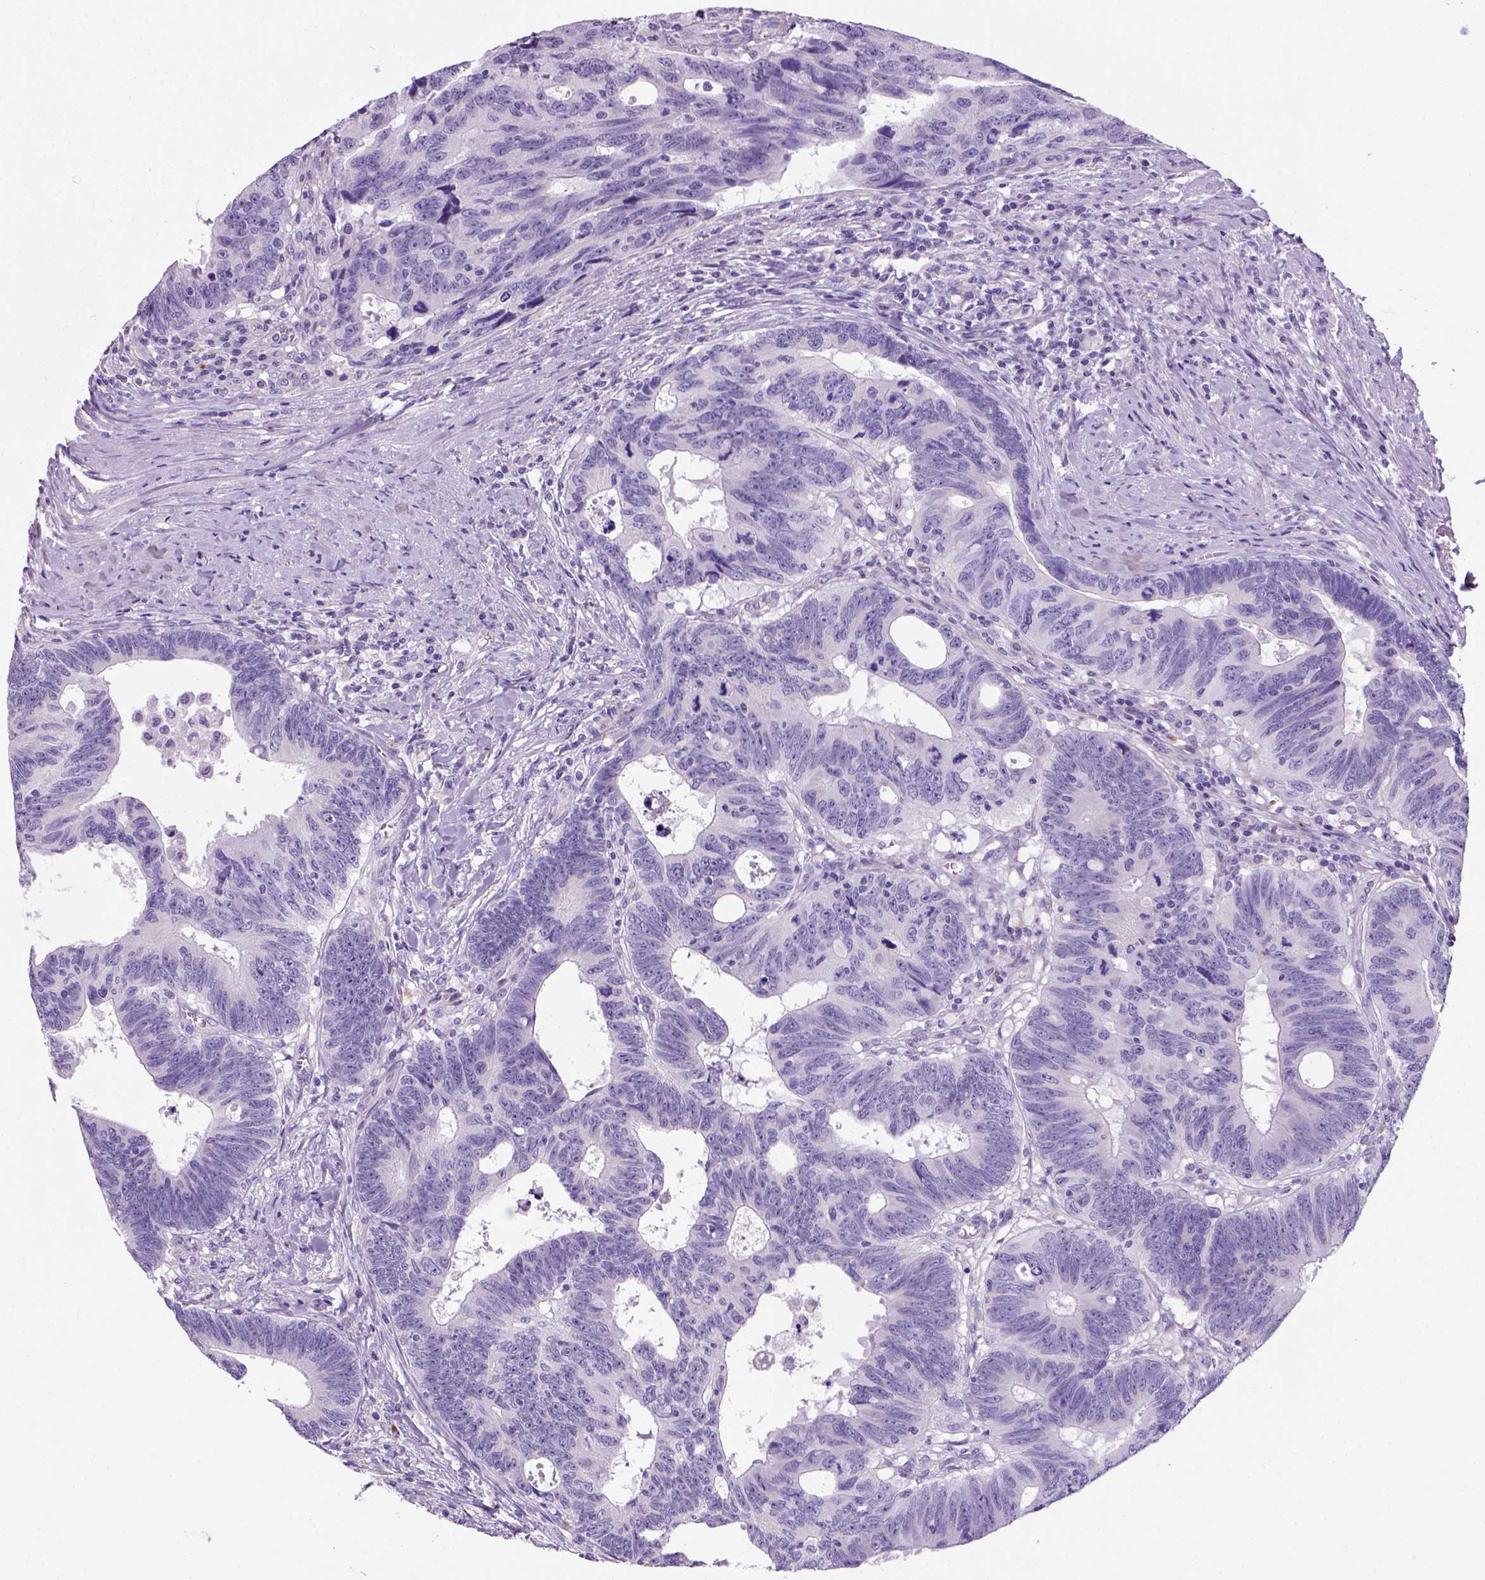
{"staining": {"intensity": "negative", "quantity": "none", "location": "none"}, "tissue": "colorectal cancer", "cell_type": "Tumor cells", "image_type": "cancer", "snomed": [{"axis": "morphology", "description": "Adenocarcinoma, NOS"}, {"axis": "topography", "description": "Colon"}], "caption": "This micrograph is of colorectal cancer stained with immunohistochemistry (IHC) to label a protein in brown with the nuclei are counter-stained blue. There is no expression in tumor cells.", "gene": "ARHGEF33", "patient": {"sex": "female", "age": 77}}